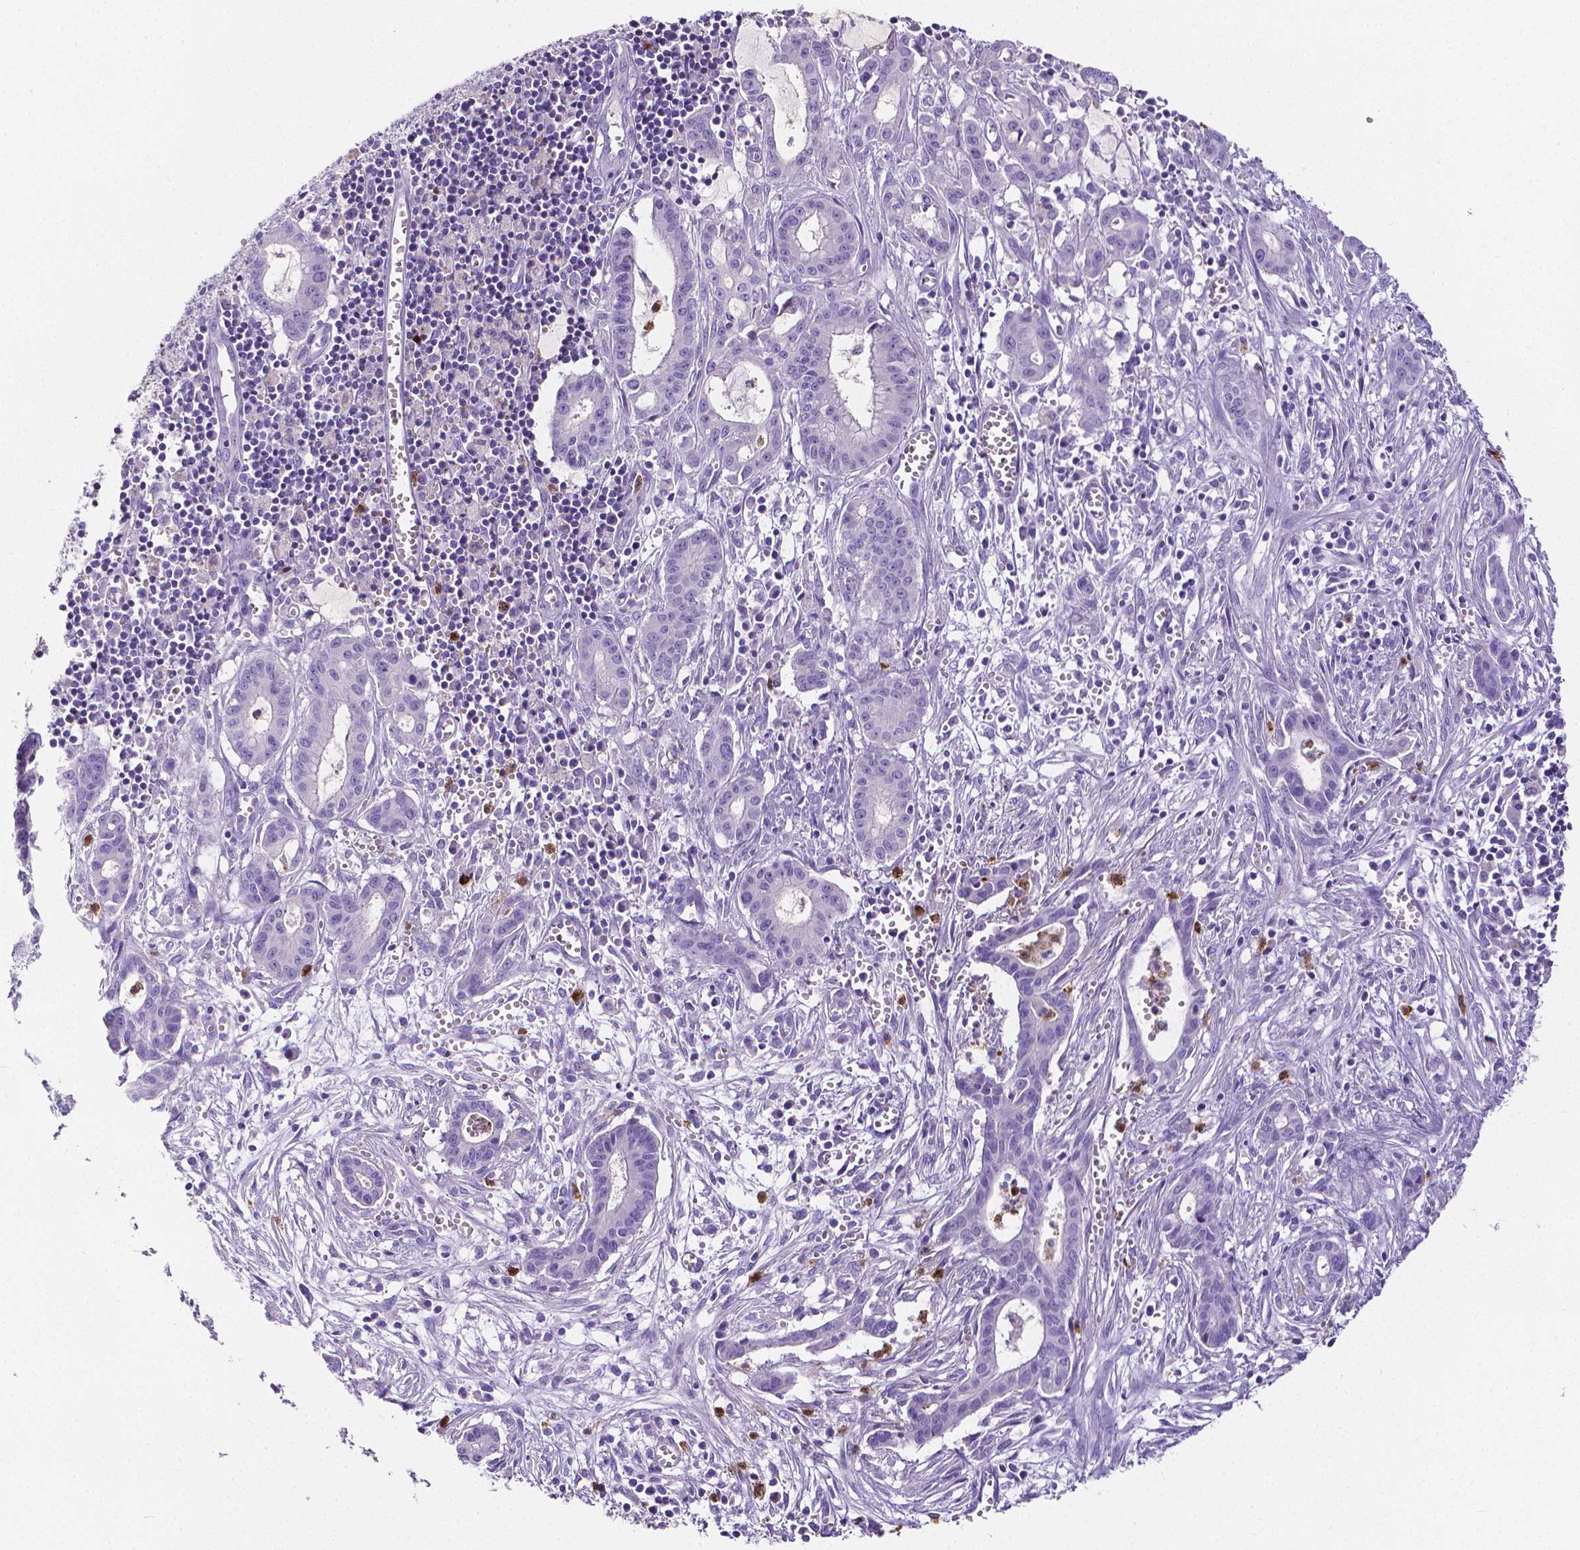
{"staining": {"intensity": "negative", "quantity": "none", "location": "none"}, "tissue": "pancreatic cancer", "cell_type": "Tumor cells", "image_type": "cancer", "snomed": [{"axis": "morphology", "description": "Adenocarcinoma, NOS"}, {"axis": "topography", "description": "Pancreas"}], "caption": "Immunohistochemistry (IHC) image of neoplastic tissue: human pancreatic adenocarcinoma stained with DAB shows no significant protein expression in tumor cells.", "gene": "MMP9", "patient": {"sex": "male", "age": 48}}